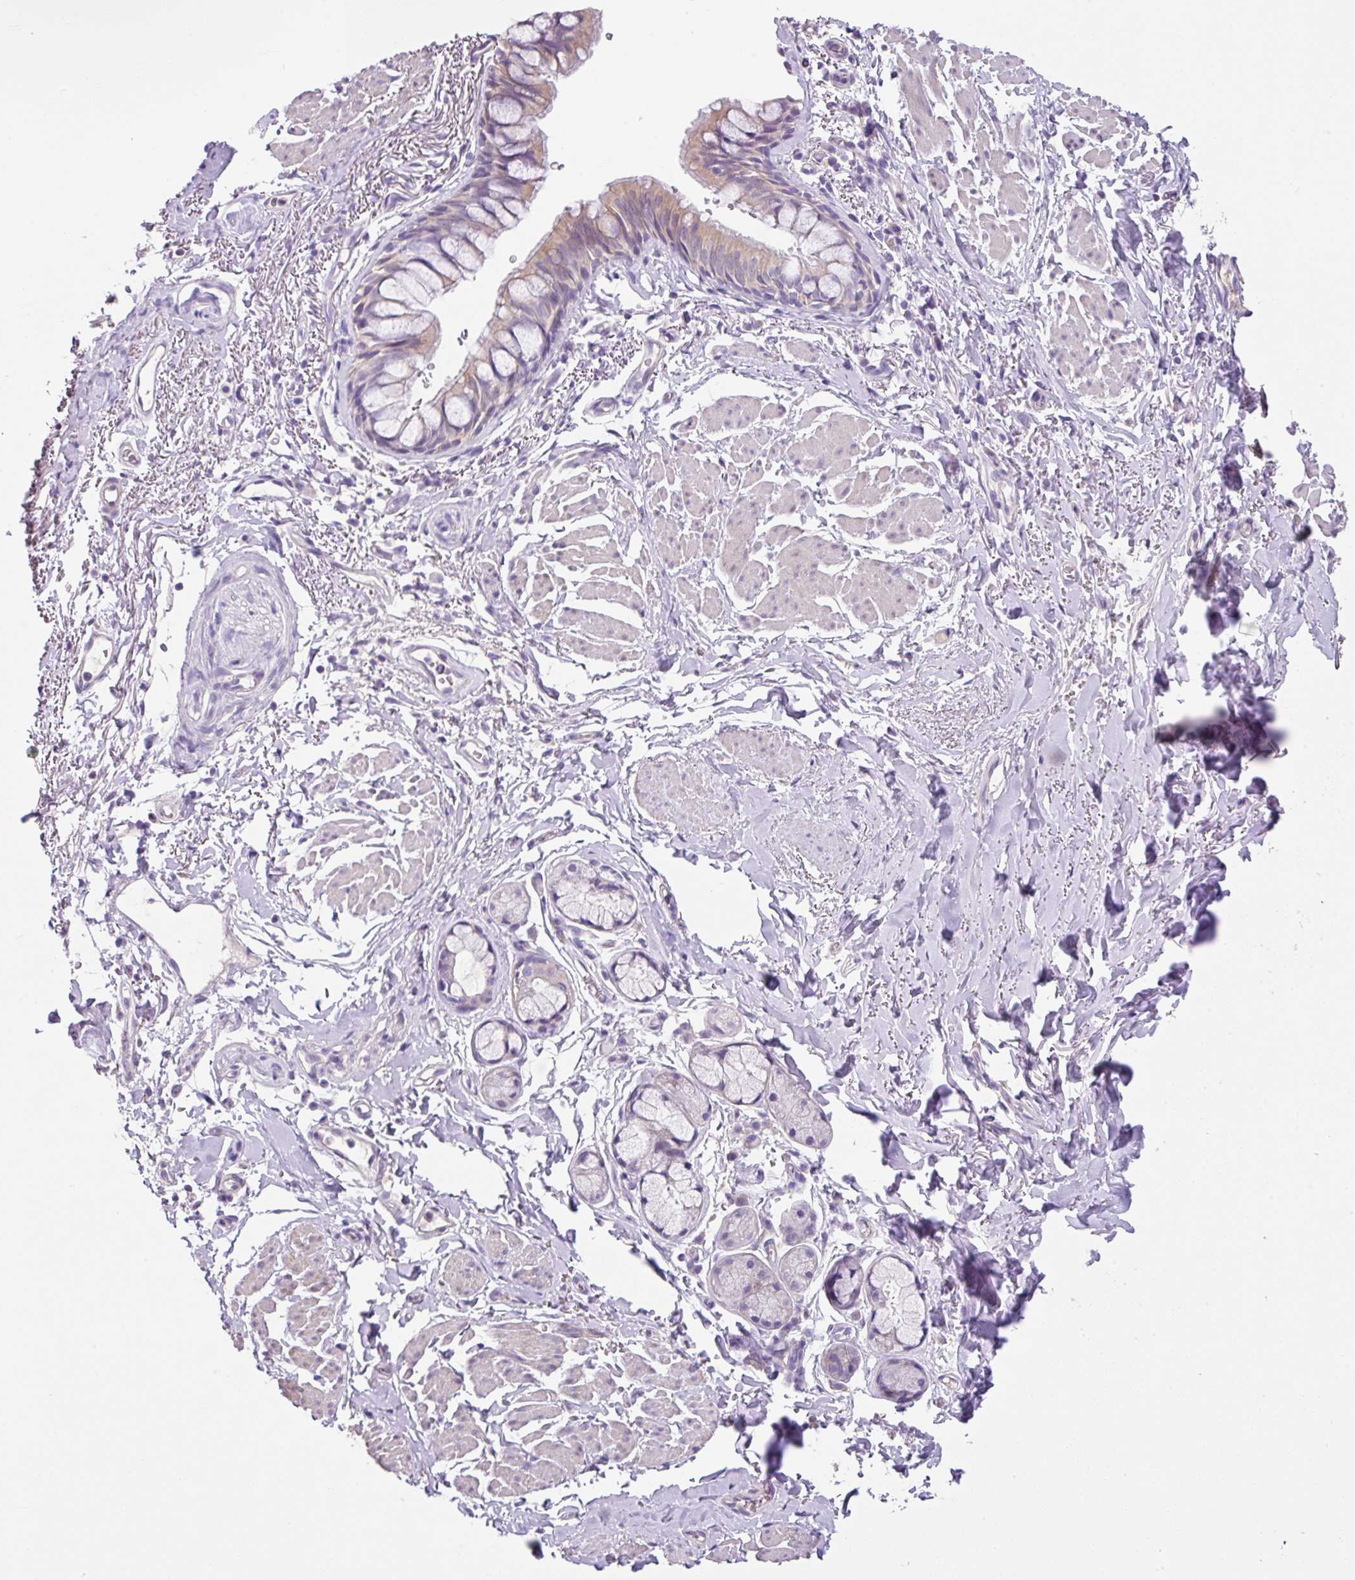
{"staining": {"intensity": "weak", "quantity": "25%-75%", "location": "cytoplasmic/membranous"}, "tissue": "bronchus", "cell_type": "Respiratory epithelial cells", "image_type": "normal", "snomed": [{"axis": "morphology", "description": "Normal tissue, NOS"}, {"axis": "topography", "description": "Bronchus"}], "caption": "Immunohistochemical staining of unremarkable human bronchus demonstrates low levels of weak cytoplasmic/membranous positivity in about 25%-75% of respiratory epithelial cells.", "gene": "ZG16", "patient": {"sex": "male", "age": 67}}